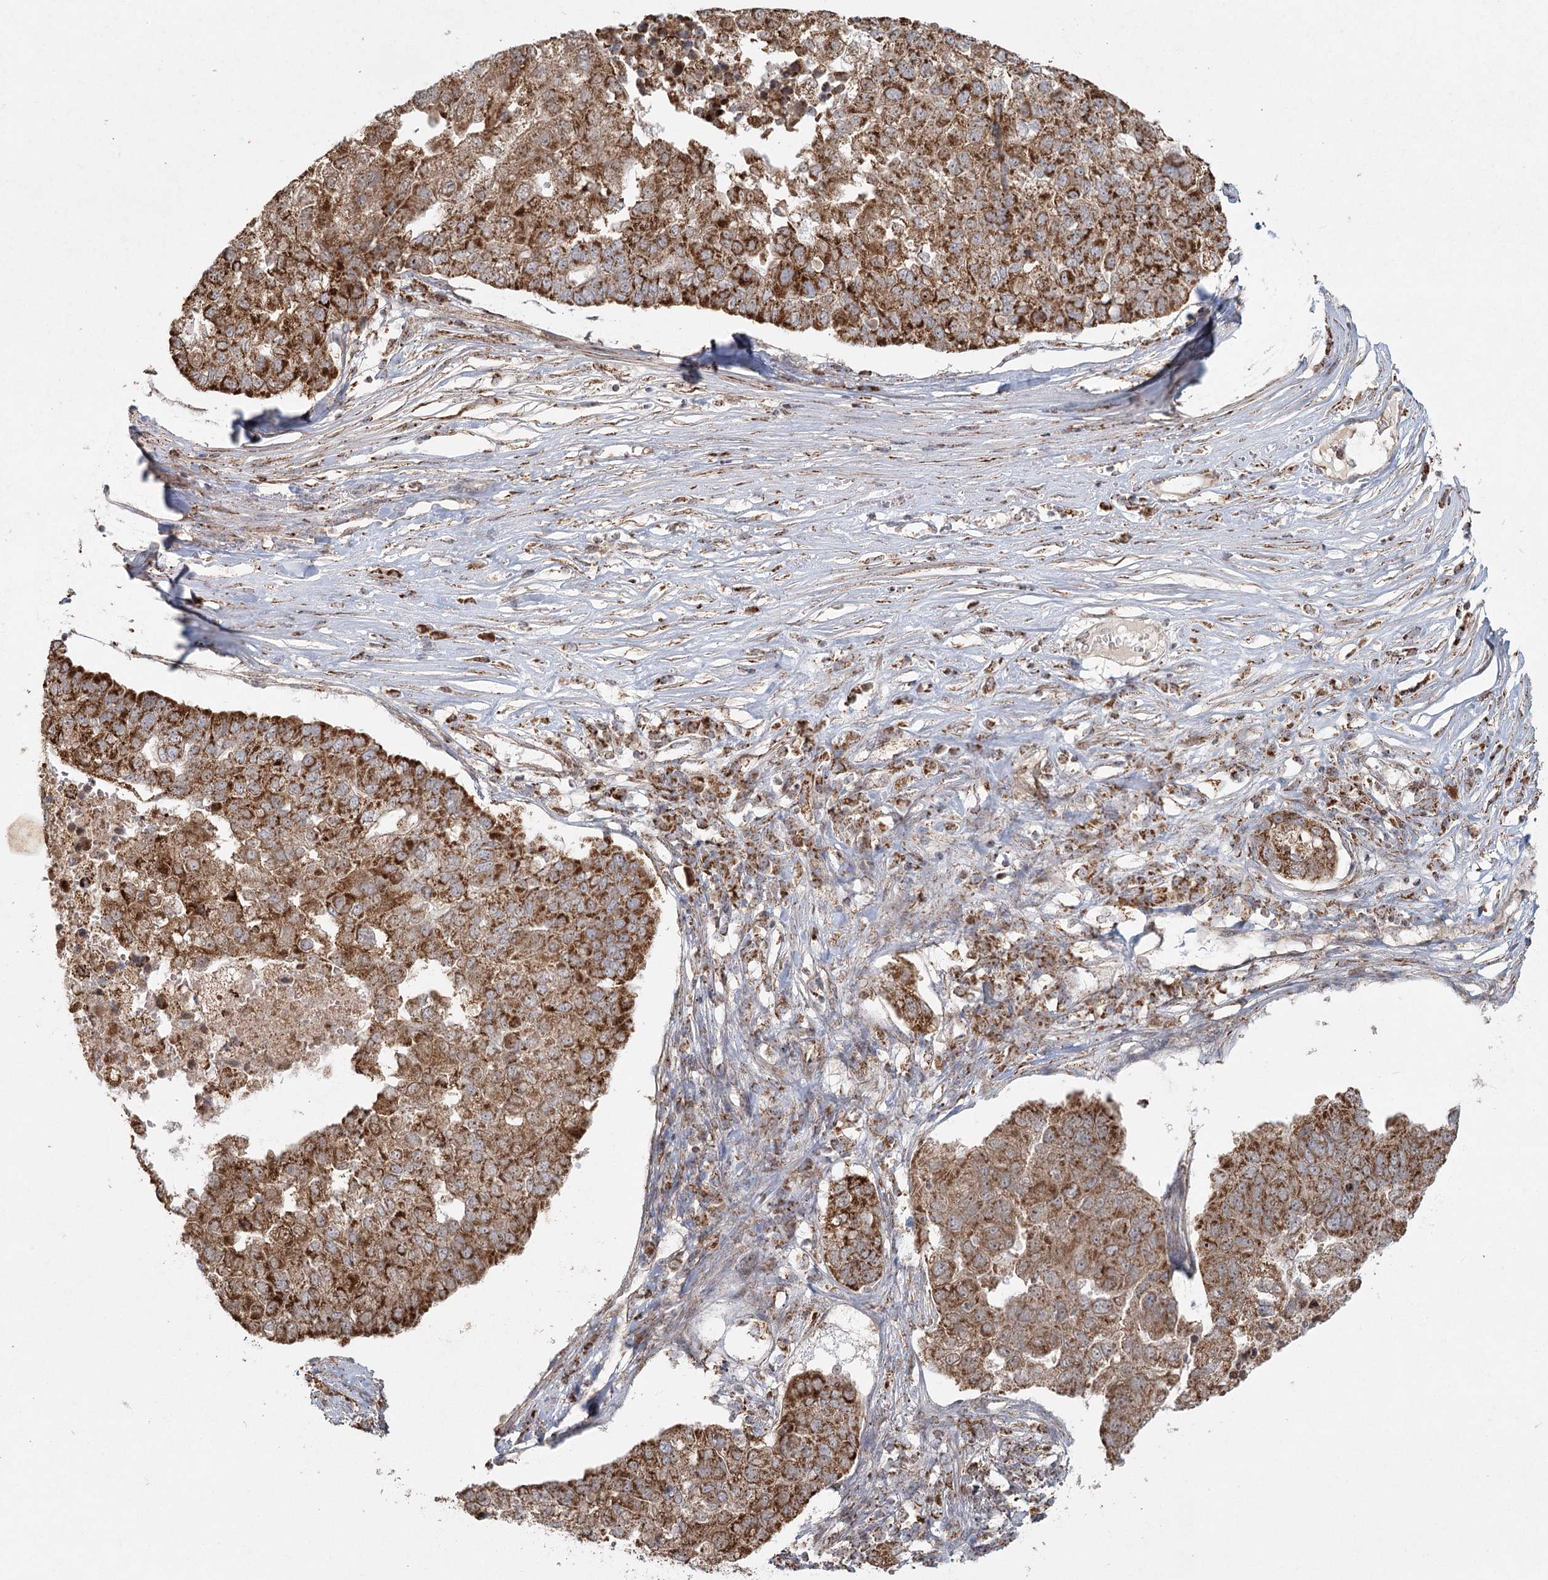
{"staining": {"intensity": "strong", "quantity": ">75%", "location": "cytoplasmic/membranous"}, "tissue": "pancreatic cancer", "cell_type": "Tumor cells", "image_type": "cancer", "snomed": [{"axis": "morphology", "description": "Adenocarcinoma, NOS"}, {"axis": "topography", "description": "Pancreas"}], "caption": "Tumor cells demonstrate high levels of strong cytoplasmic/membranous staining in about >75% of cells in human pancreatic adenocarcinoma.", "gene": "LACTB", "patient": {"sex": "female", "age": 61}}